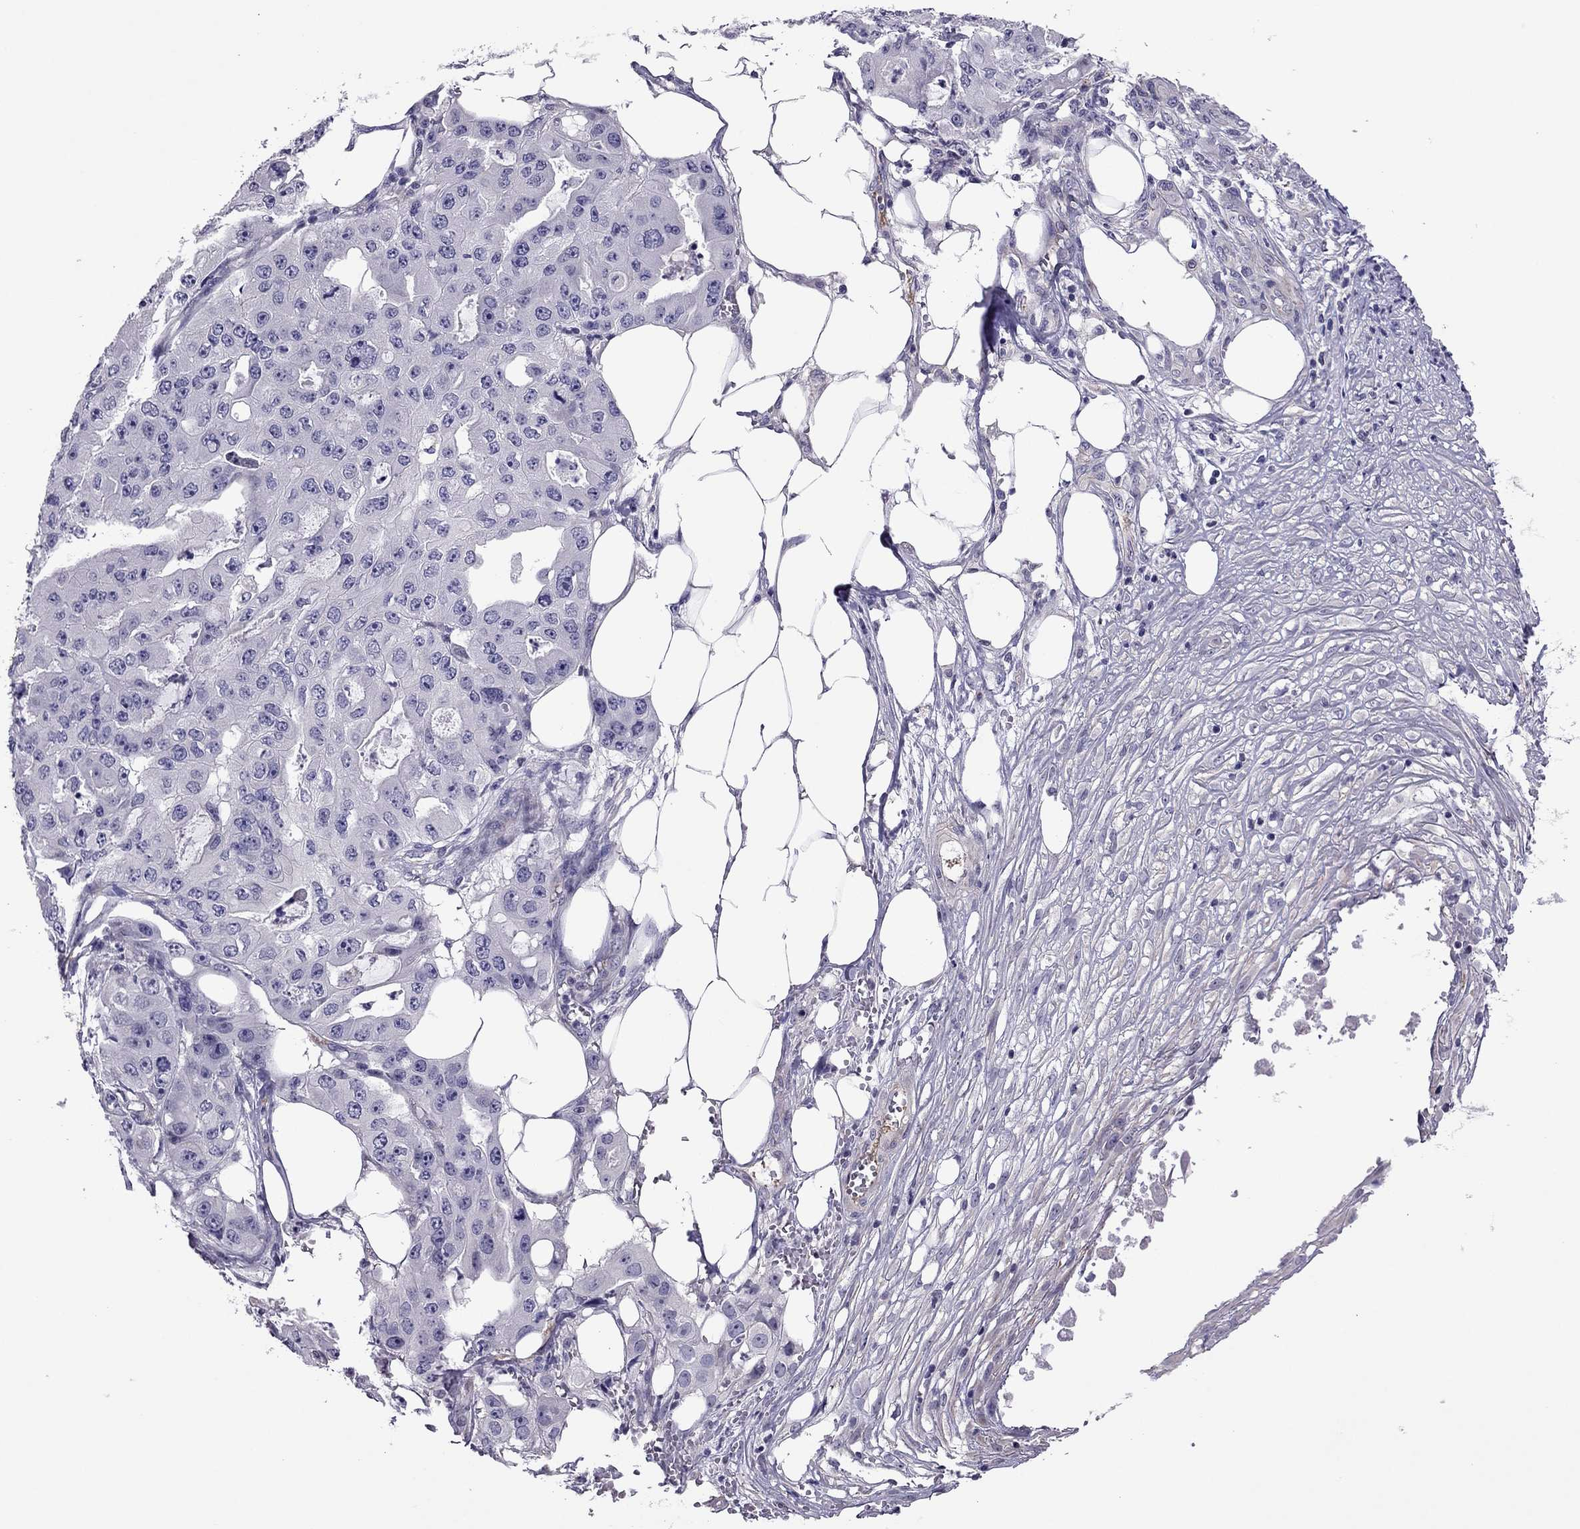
{"staining": {"intensity": "negative", "quantity": "none", "location": "none"}, "tissue": "ovarian cancer", "cell_type": "Tumor cells", "image_type": "cancer", "snomed": [{"axis": "morphology", "description": "Cystadenocarcinoma, serous, NOS"}, {"axis": "topography", "description": "Ovary"}], "caption": "Human ovarian cancer stained for a protein using IHC exhibits no staining in tumor cells.", "gene": "SLC16A8", "patient": {"sex": "female", "age": 56}}